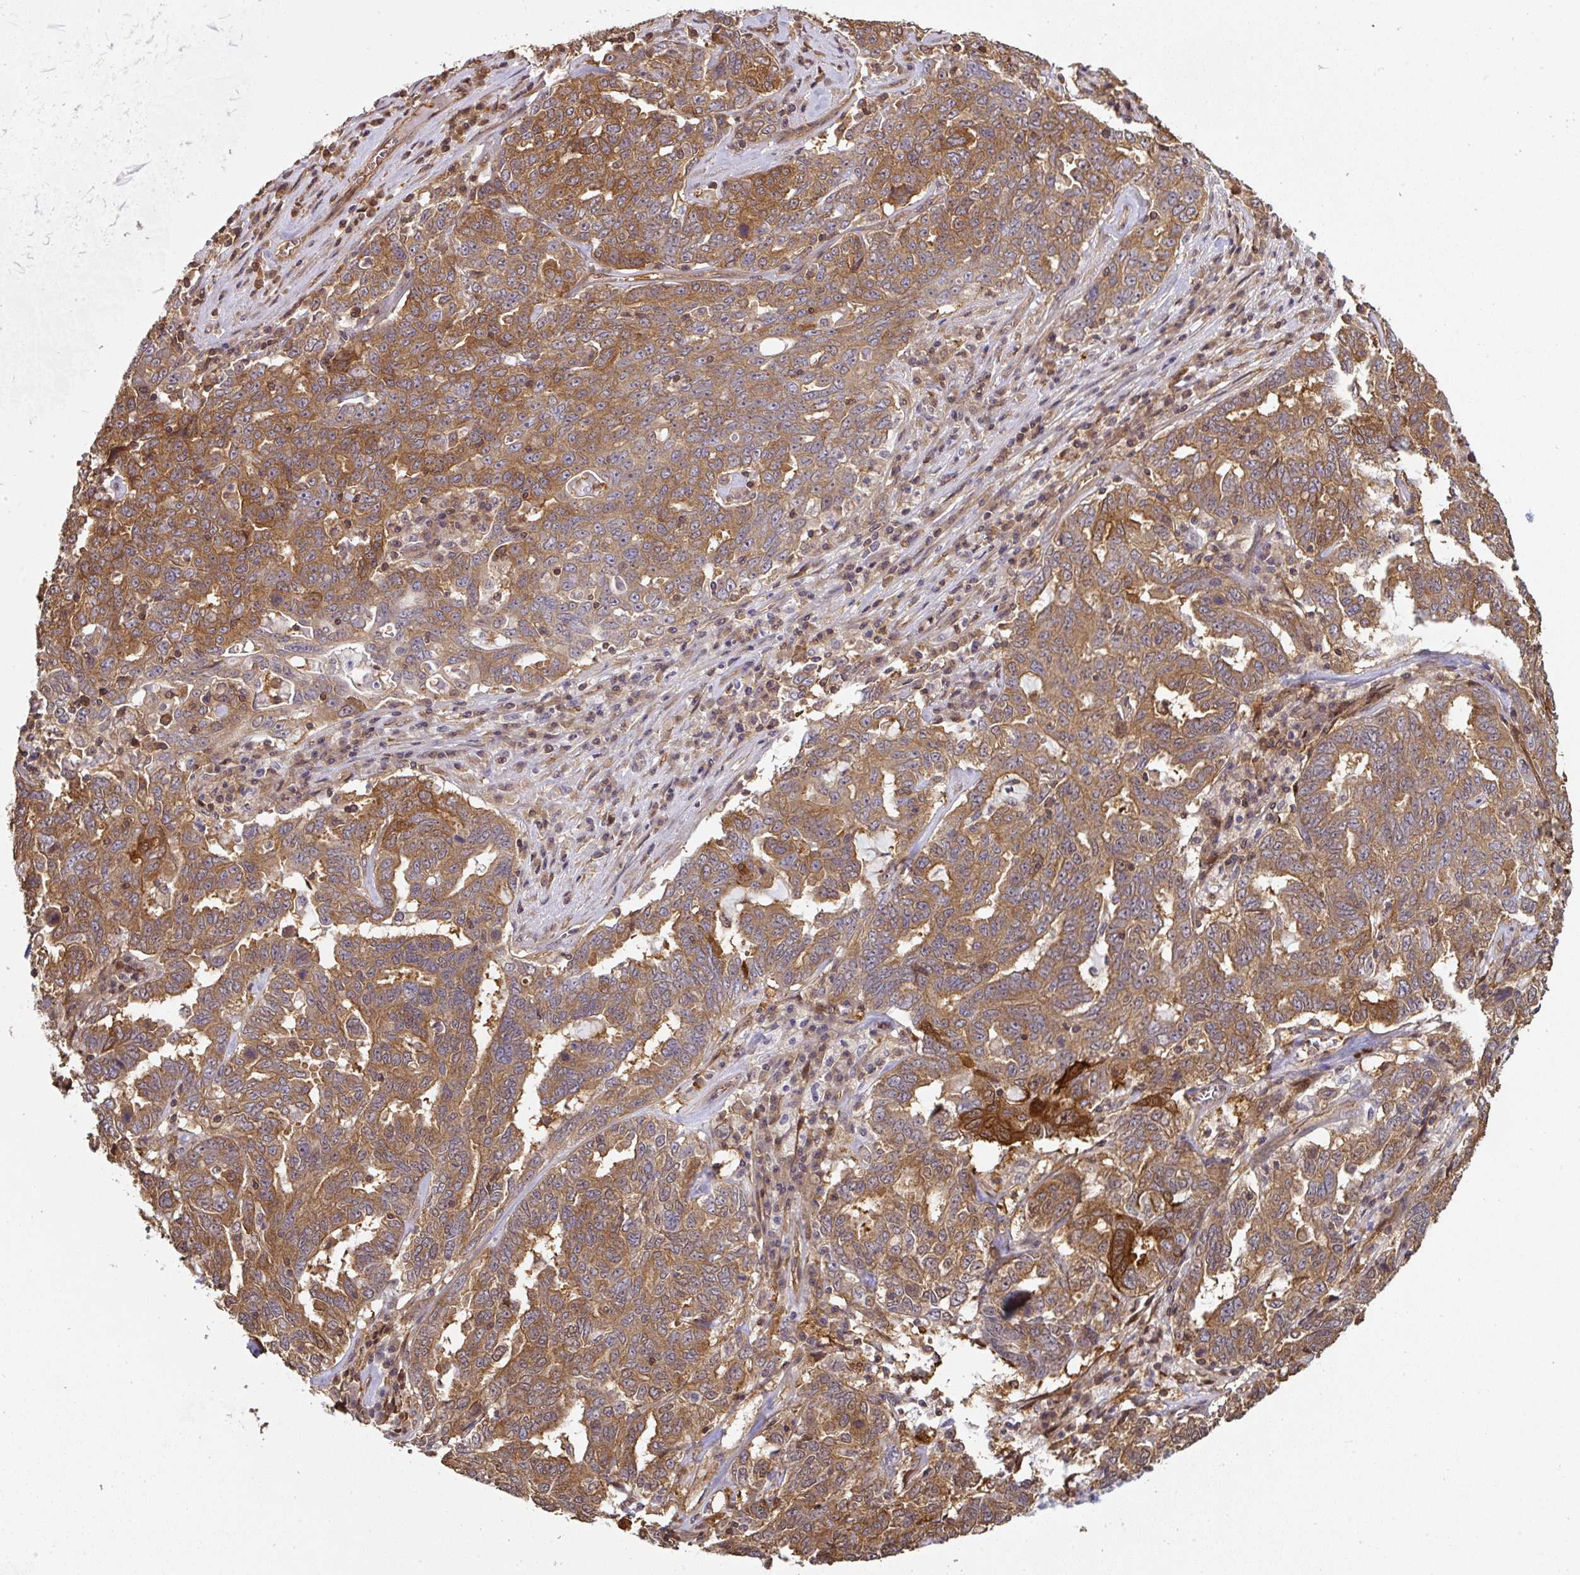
{"staining": {"intensity": "moderate", "quantity": ">75%", "location": "cytoplasmic/membranous"}, "tissue": "ovarian cancer", "cell_type": "Tumor cells", "image_type": "cancer", "snomed": [{"axis": "morphology", "description": "Carcinoma, endometroid"}, {"axis": "topography", "description": "Ovary"}], "caption": "This is an image of immunohistochemistry (IHC) staining of endometroid carcinoma (ovarian), which shows moderate expression in the cytoplasmic/membranous of tumor cells.", "gene": "ST13", "patient": {"sex": "female", "age": 62}}